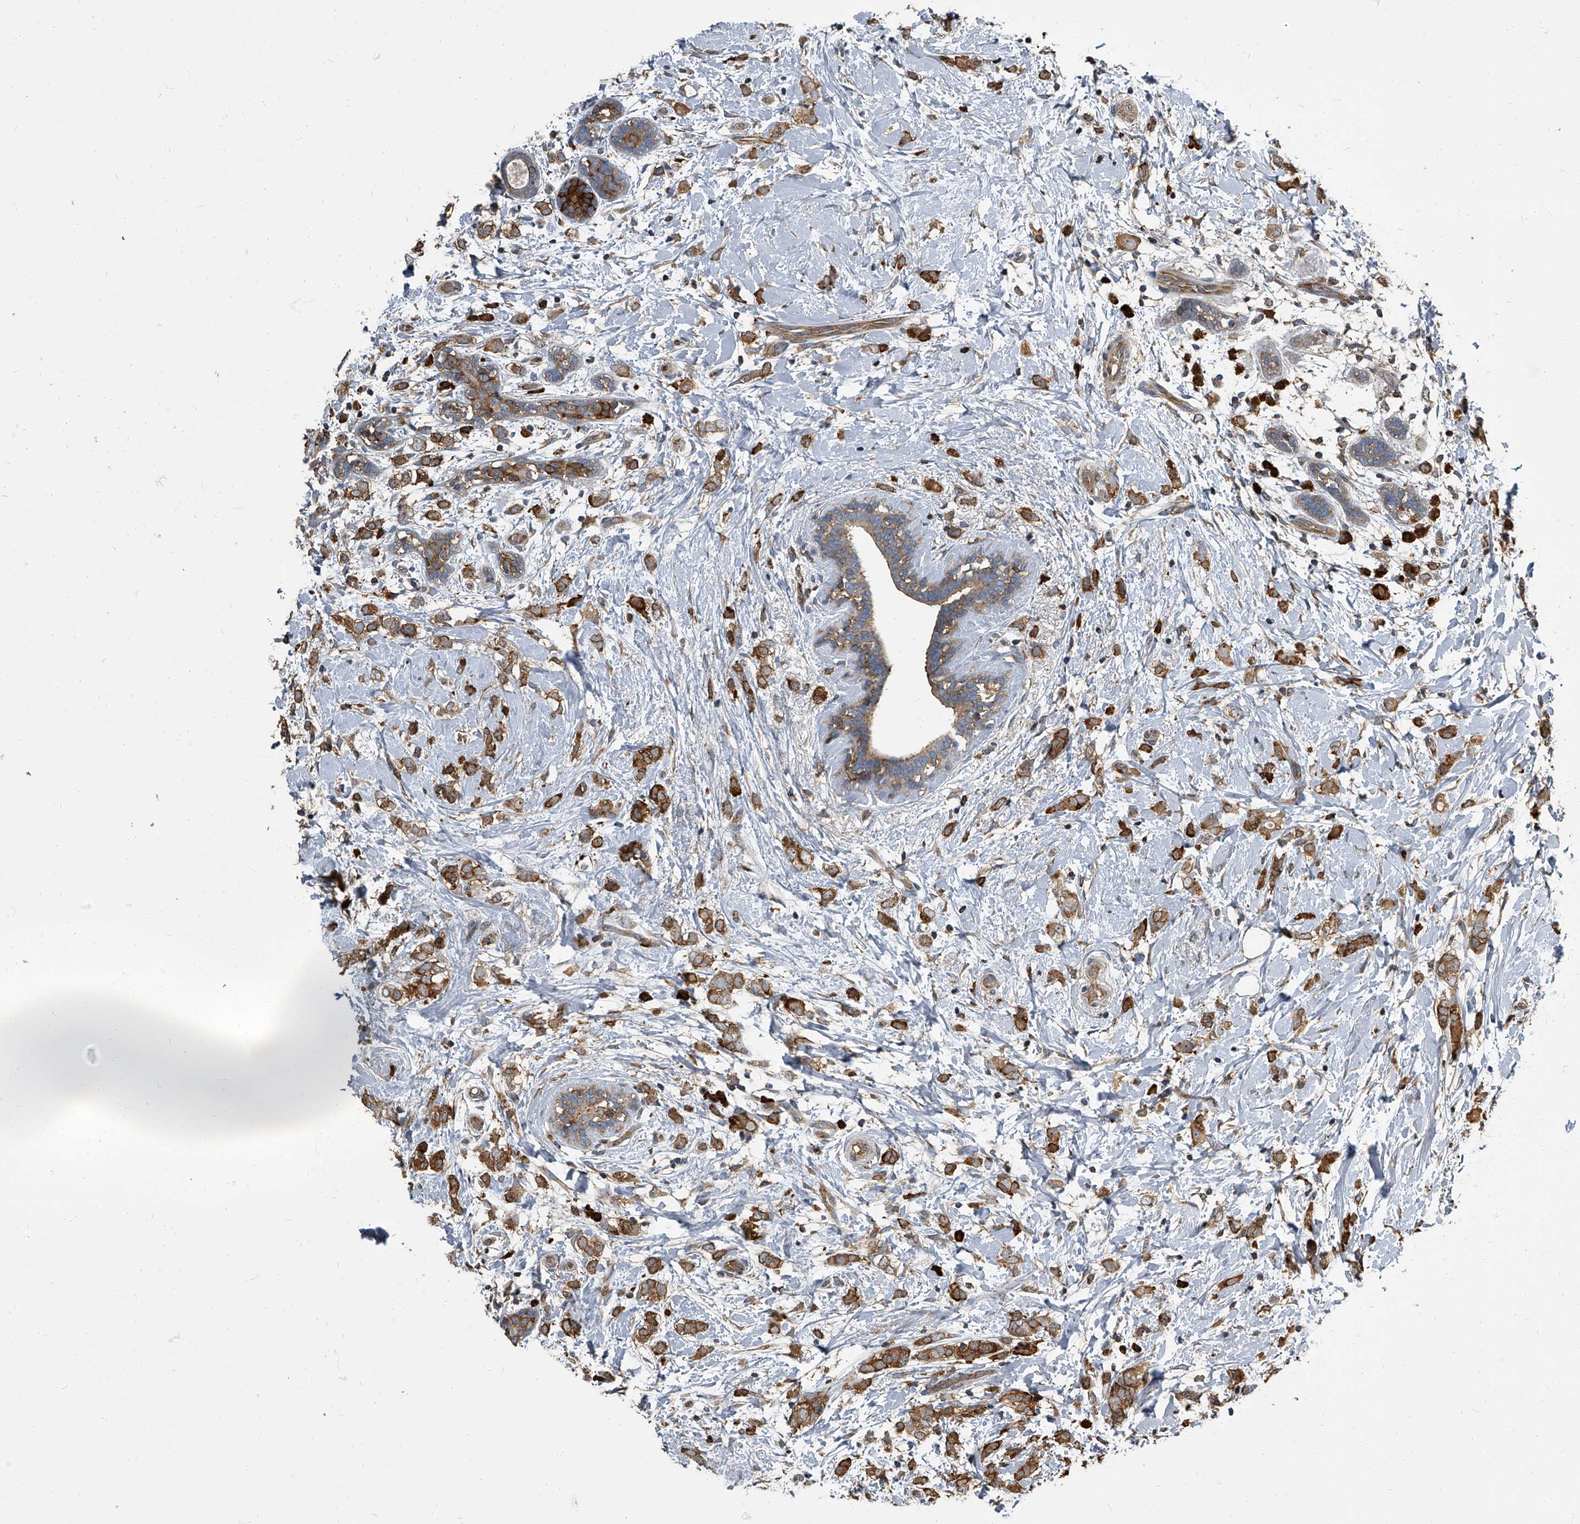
{"staining": {"intensity": "strong", "quantity": ">75%", "location": "cytoplasmic/membranous"}, "tissue": "breast cancer", "cell_type": "Tumor cells", "image_type": "cancer", "snomed": [{"axis": "morphology", "description": "Normal tissue, NOS"}, {"axis": "morphology", "description": "Lobular carcinoma"}, {"axis": "topography", "description": "Breast"}], "caption": "The immunohistochemical stain highlights strong cytoplasmic/membranous expression in tumor cells of lobular carcinoma (breast) tissue.", "gene": "CDV3", "patient": {"sex": "female", "age": 47}}